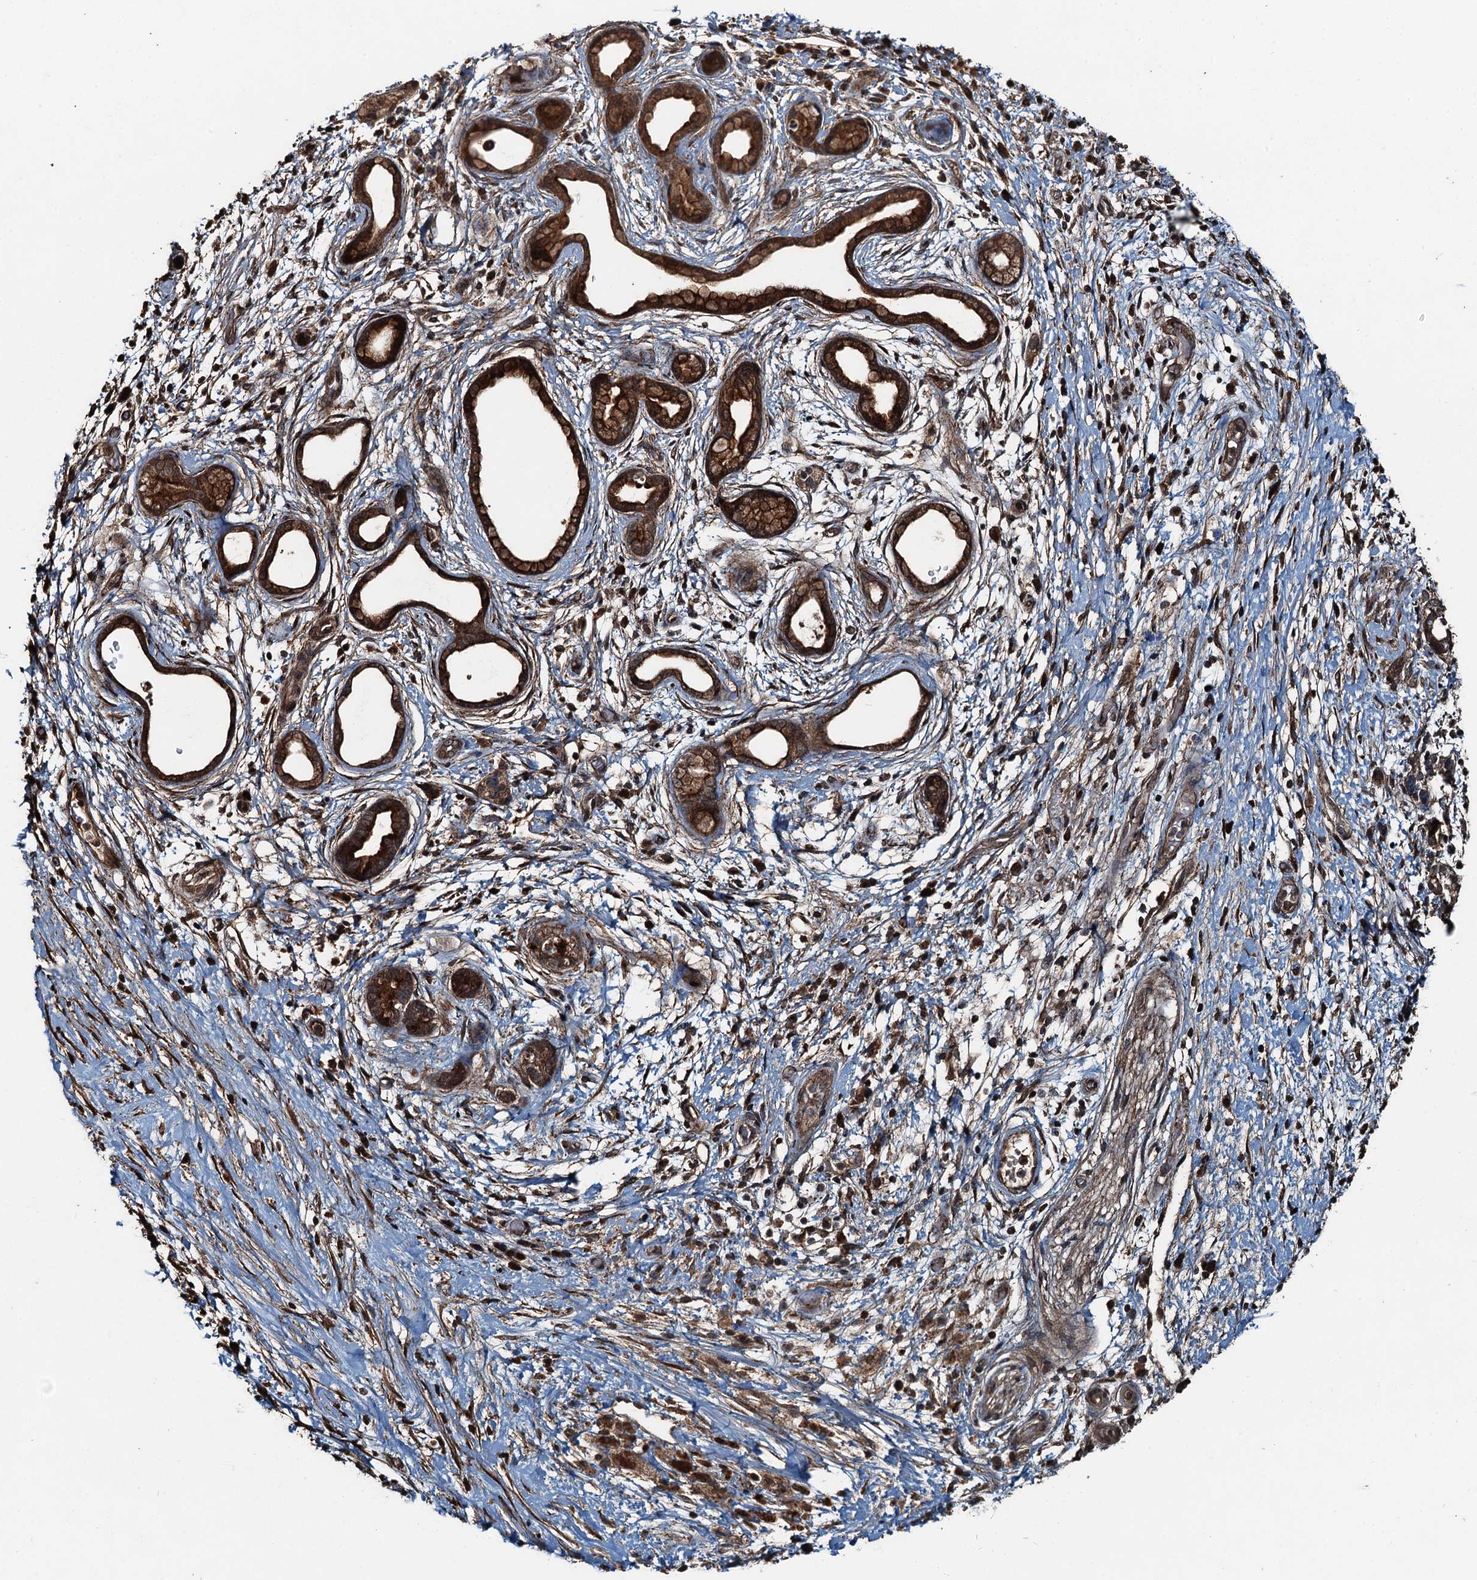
{"staining": {"intensity": "strong", "quantity": ">75%", "location": "cytoplasmic/membranous"}, "tissue": "pancreatic cancer", "cell_type": "Tumor cells", "image_type": "cancer", "snomed": [{"axis": "morphology", "description": "Adenocarcinoma, NOS"}, {"axis": "topography", "description": "Pancreas"}], "caption": "Human pancreatic cancer stained with a brown dye shows strong cytoplasmic/membranous positive expression in approximately >75% of tumor cells.", "gene": "TCTN1", "patient": {"sex": "female", "age": 73}}